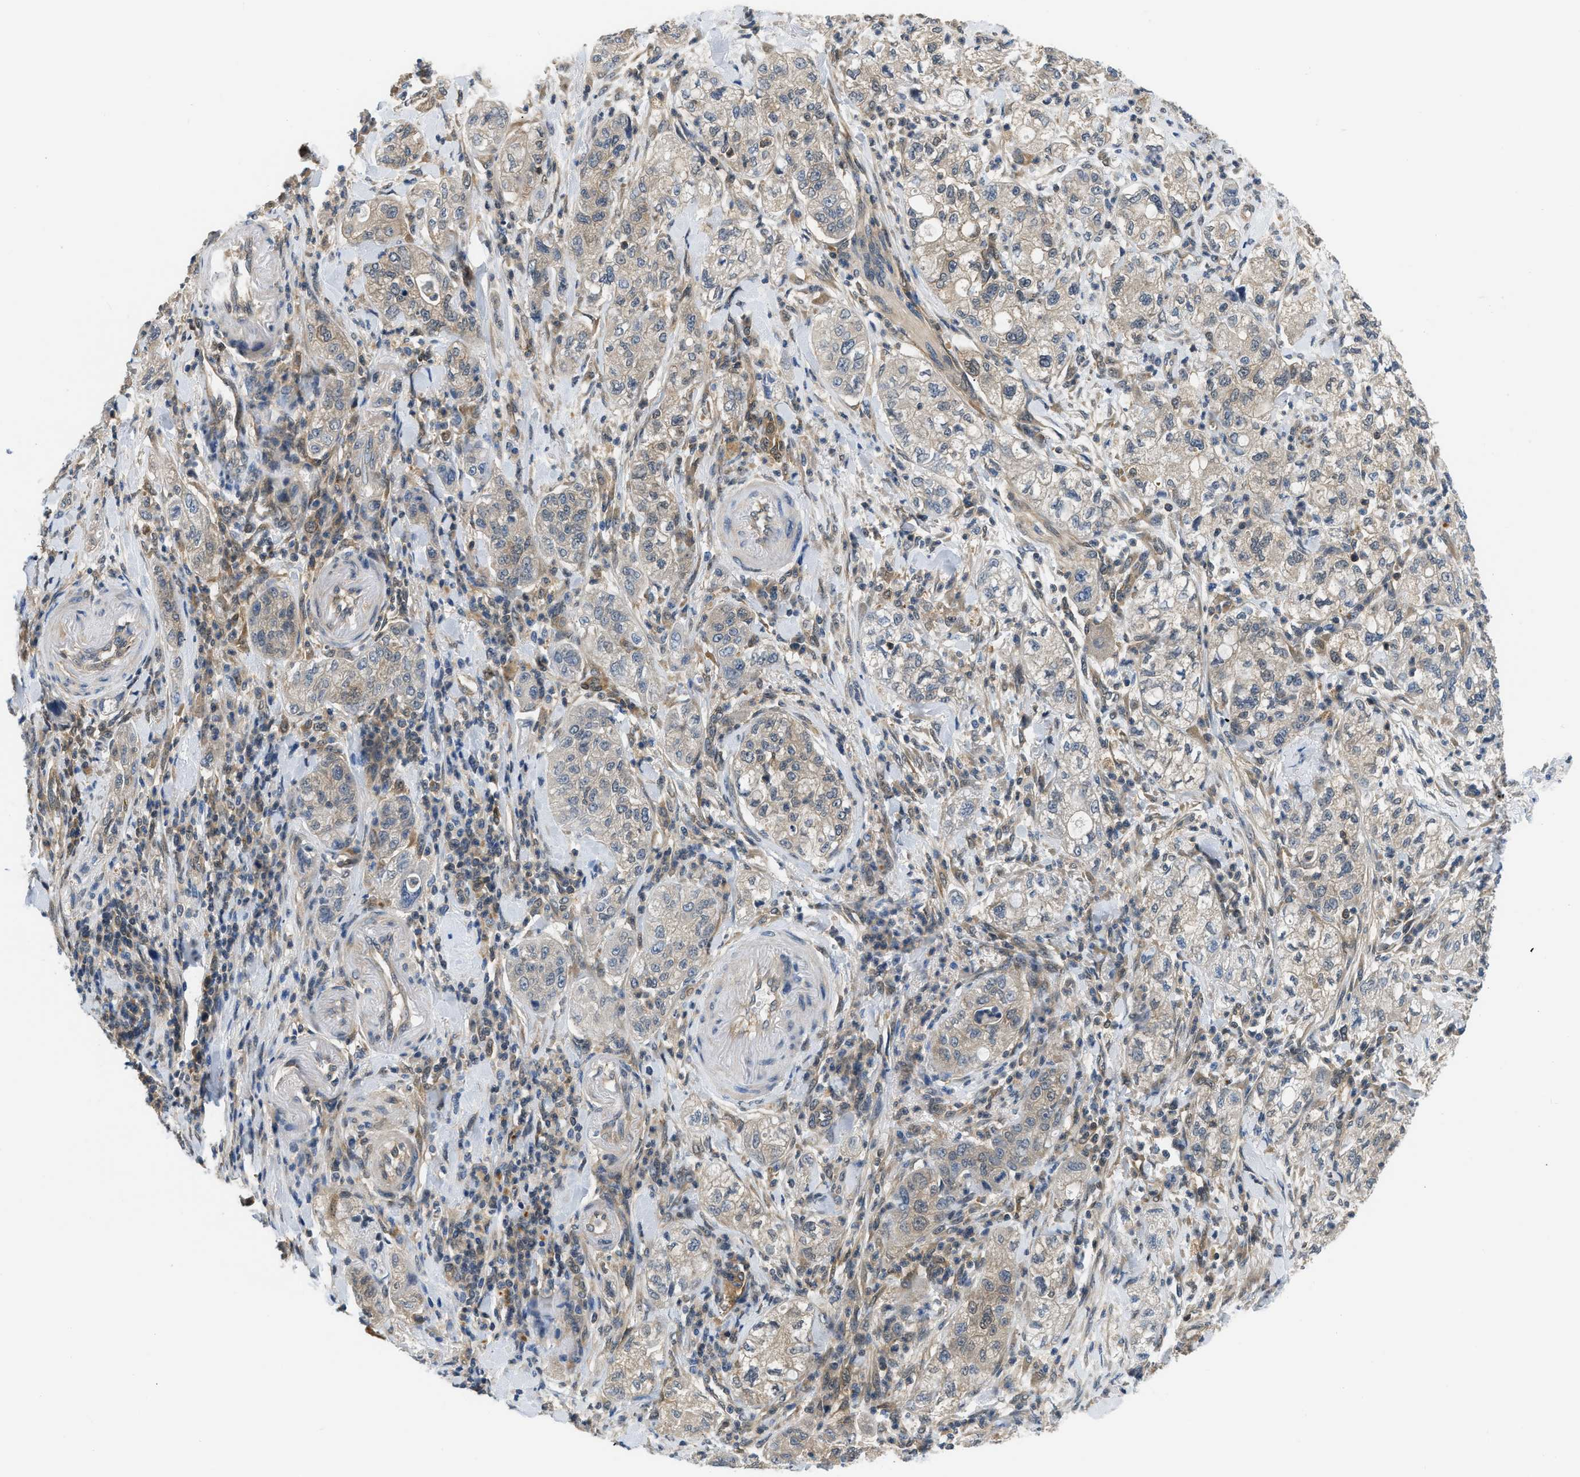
{"staining": {"intensity": "weak", "quantity": "25%-75%", "location": "cytoplasmic/membranous"}, "tissue": "pancreatic cancer", "cell_type": "Tumor cells", "image_type": "cancer", "snomed": [{"axis": "morphology", "description": "Adenocarcinoma, NOS"}, {"axis": "topography", "description": "Pancreas"}], "caption": "Immunohistochemical staining of human pancreatic cancer reveals low levels of weak cytoplasmic/membranous positivity in about 25%-75% of tumor cells. The protein is stained brown, and the nuclei are stained in blue (DAB (3,3'-diaminobenzidine) IHC with brightfield microscopy, high magnification).", "gene": "EIF4EBP2", "patient": {"sex": "female", "age": 78}}